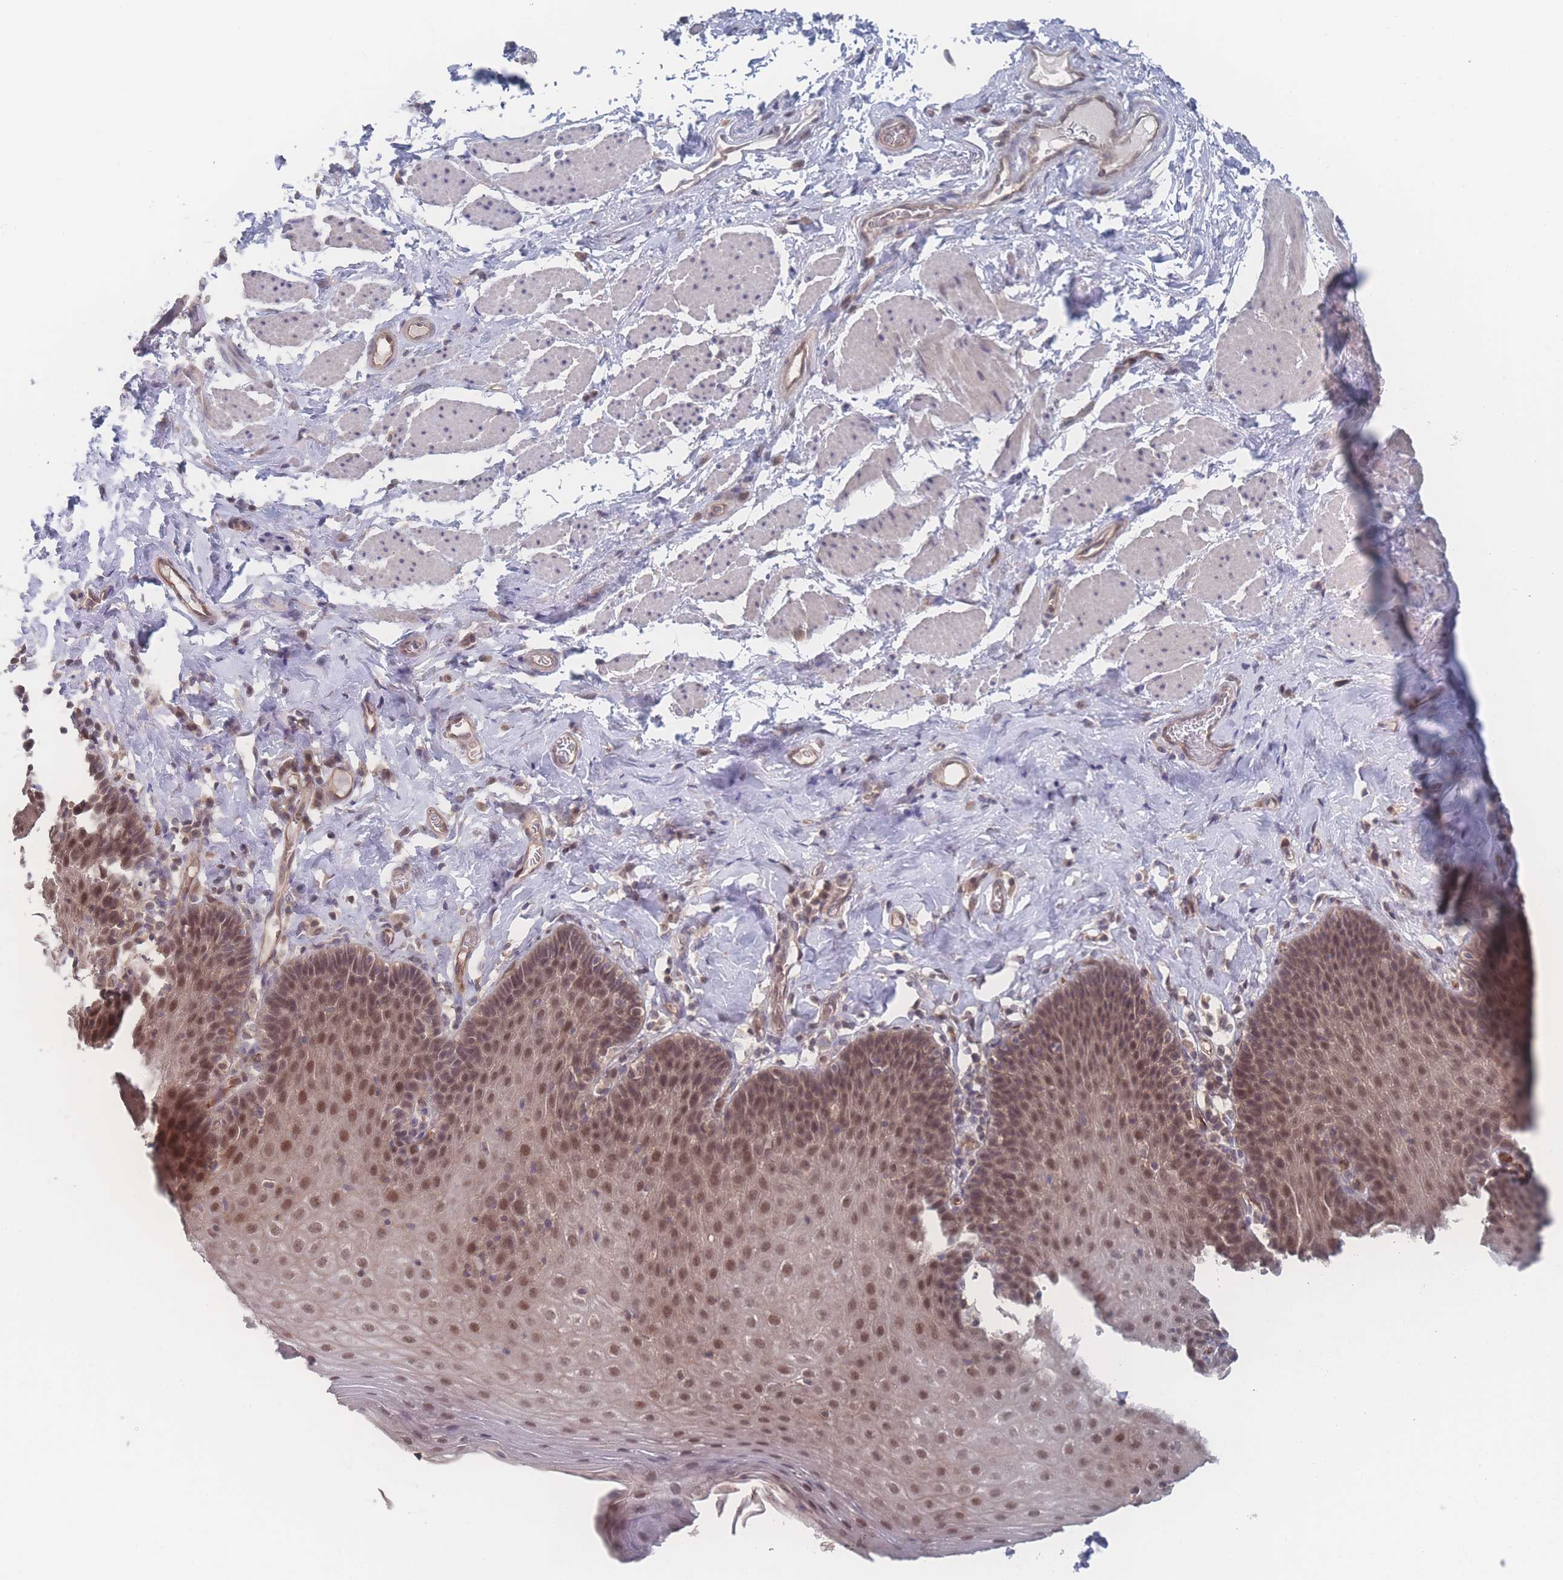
{"staining": {"intensity": "moderate", "quantity": ">75%", "location": "cytoplasmic/membranous,nuclear"}, "tissue": "esophagus", "cell_type": "Squamous epithelial cells", "image_type": "normal", "snomed": [{"axis": "morphology", "description": "Normal tissue, NOS"}, {"axis": "topography", "description": "Esophagus"}], "caption": "Esophagus stained for a protein (brown) shows moderate cytoplasmic/membranous,nuclear positive staining in approximately >75% of squamous epithelial cells.", "gene": "NBEAL1", "patient": {"sex": "female", "age": 61}}